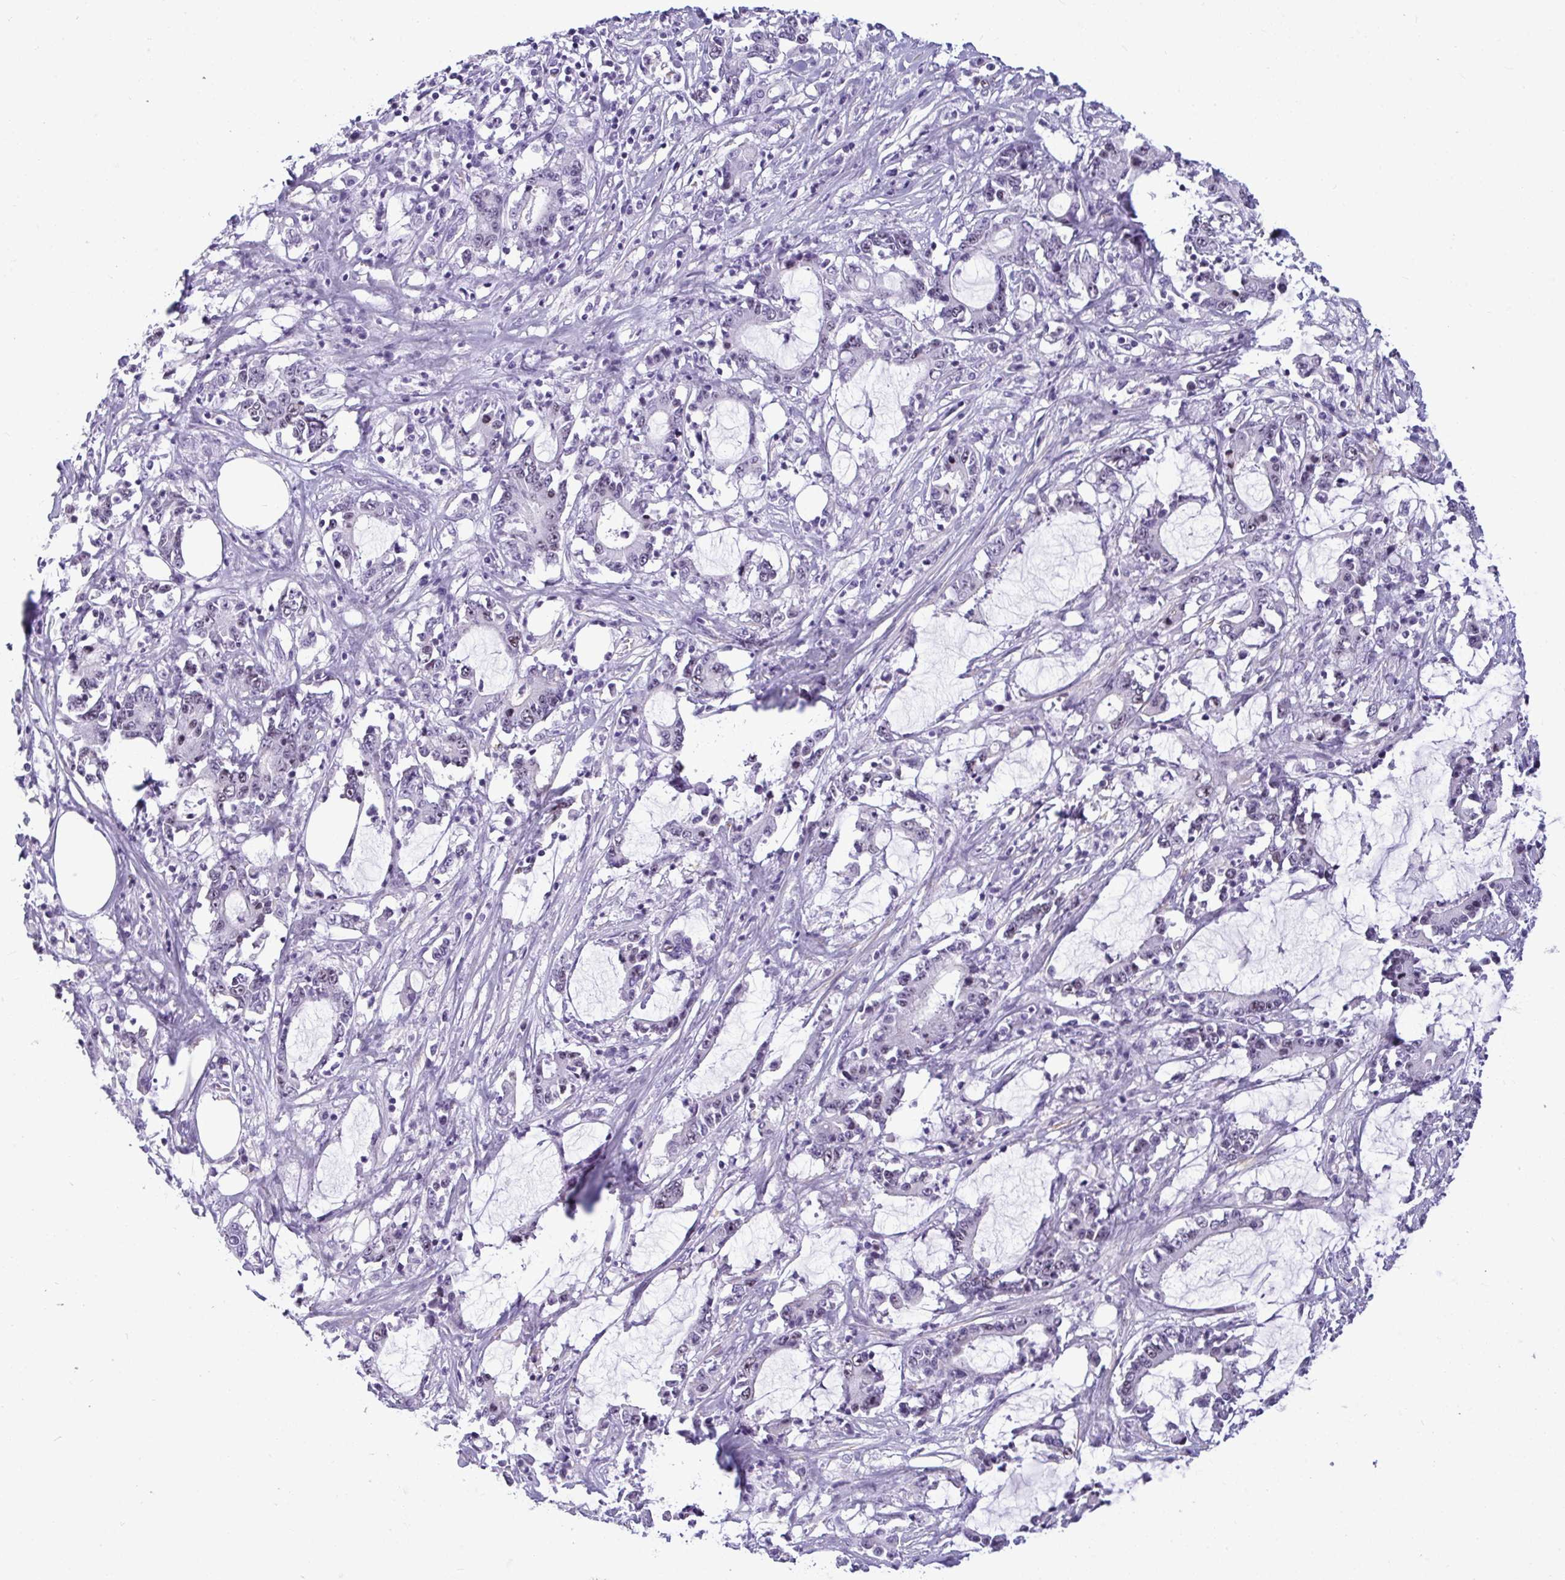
{"staining": {"intensity": "negative", "quantity": "none", "location": "none"}, "tissue": "stomach cancer", "cell_type": "Tumor cells", "image_type": "cancer", "snomed": [{"axis": "morphology", "description": "Adenocarcinoma, NOS"}, {"axis": "topography", "description": "Stomach, upper"}], "caption": "Stomach adenocarcinoma was stained to show a protein in brown. There is no significant positivity in tumor cells. (DAB immunohistochemistry visualized using brightfield microscopy, high magnification).", "gene": "SUZ12", "patient": {"sex": "male", "age": 68}}